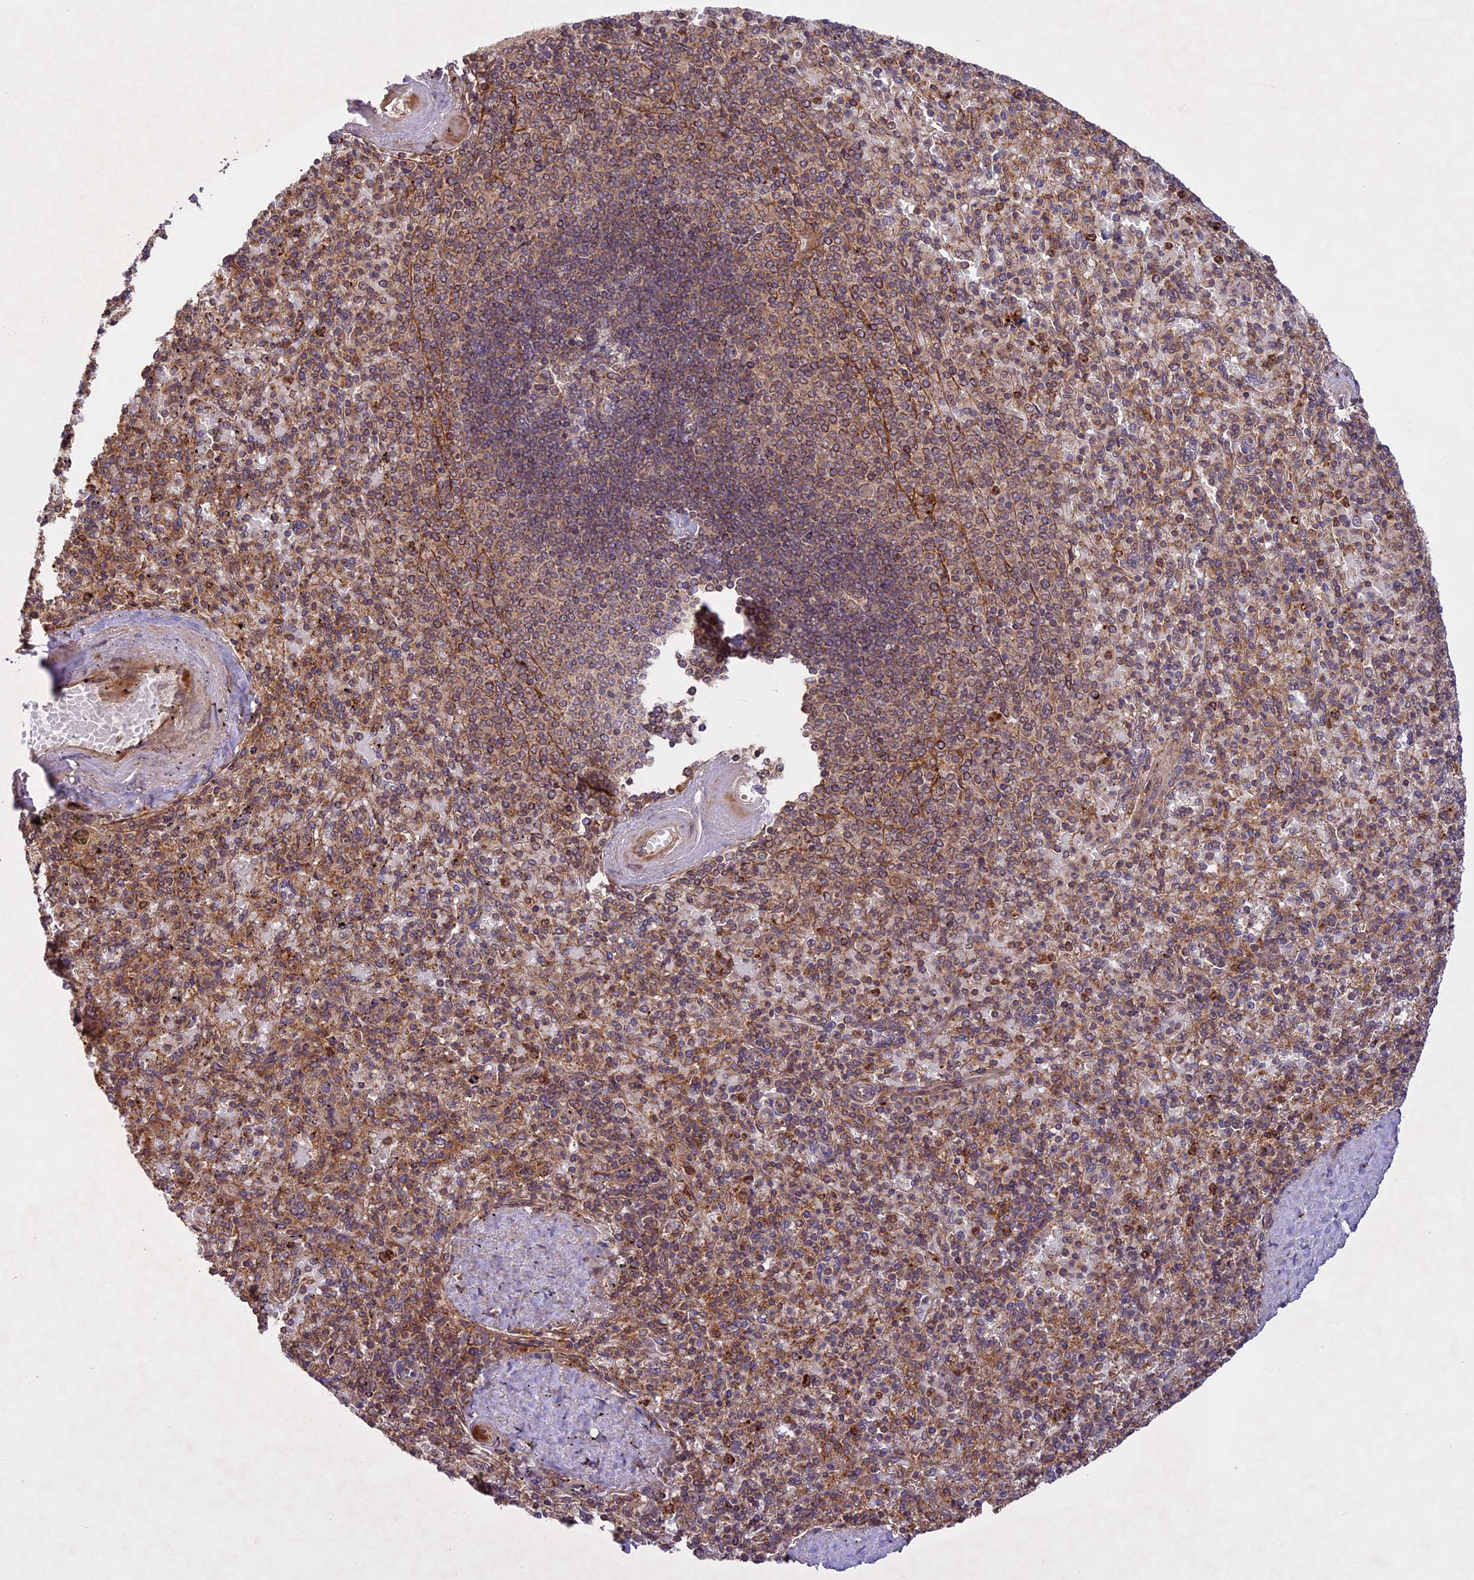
{"staining": {"intensity": "strong", "quantity": "25%-75%", "location": "cytoplasmic/membranous"}, "tissue": "spleen", "cell_type": "Cells in red pulp", "image_type": "normal", "snomed": [{"axis": "morphology", "description": "Normal tissue, NOS"}, {"axis": "topography", "description": "Spleen"}], "caption": "Unremarkable spleen shows strong cytoplasmic/membranous positivity in about 25%-75% of cells in red pulp, visualized by immunohistochemistry. The protein is shown in brown color, while the nuclei are stained blue.", "gene": "DGKH", "patient": {"sex": "male", "age": 82}}